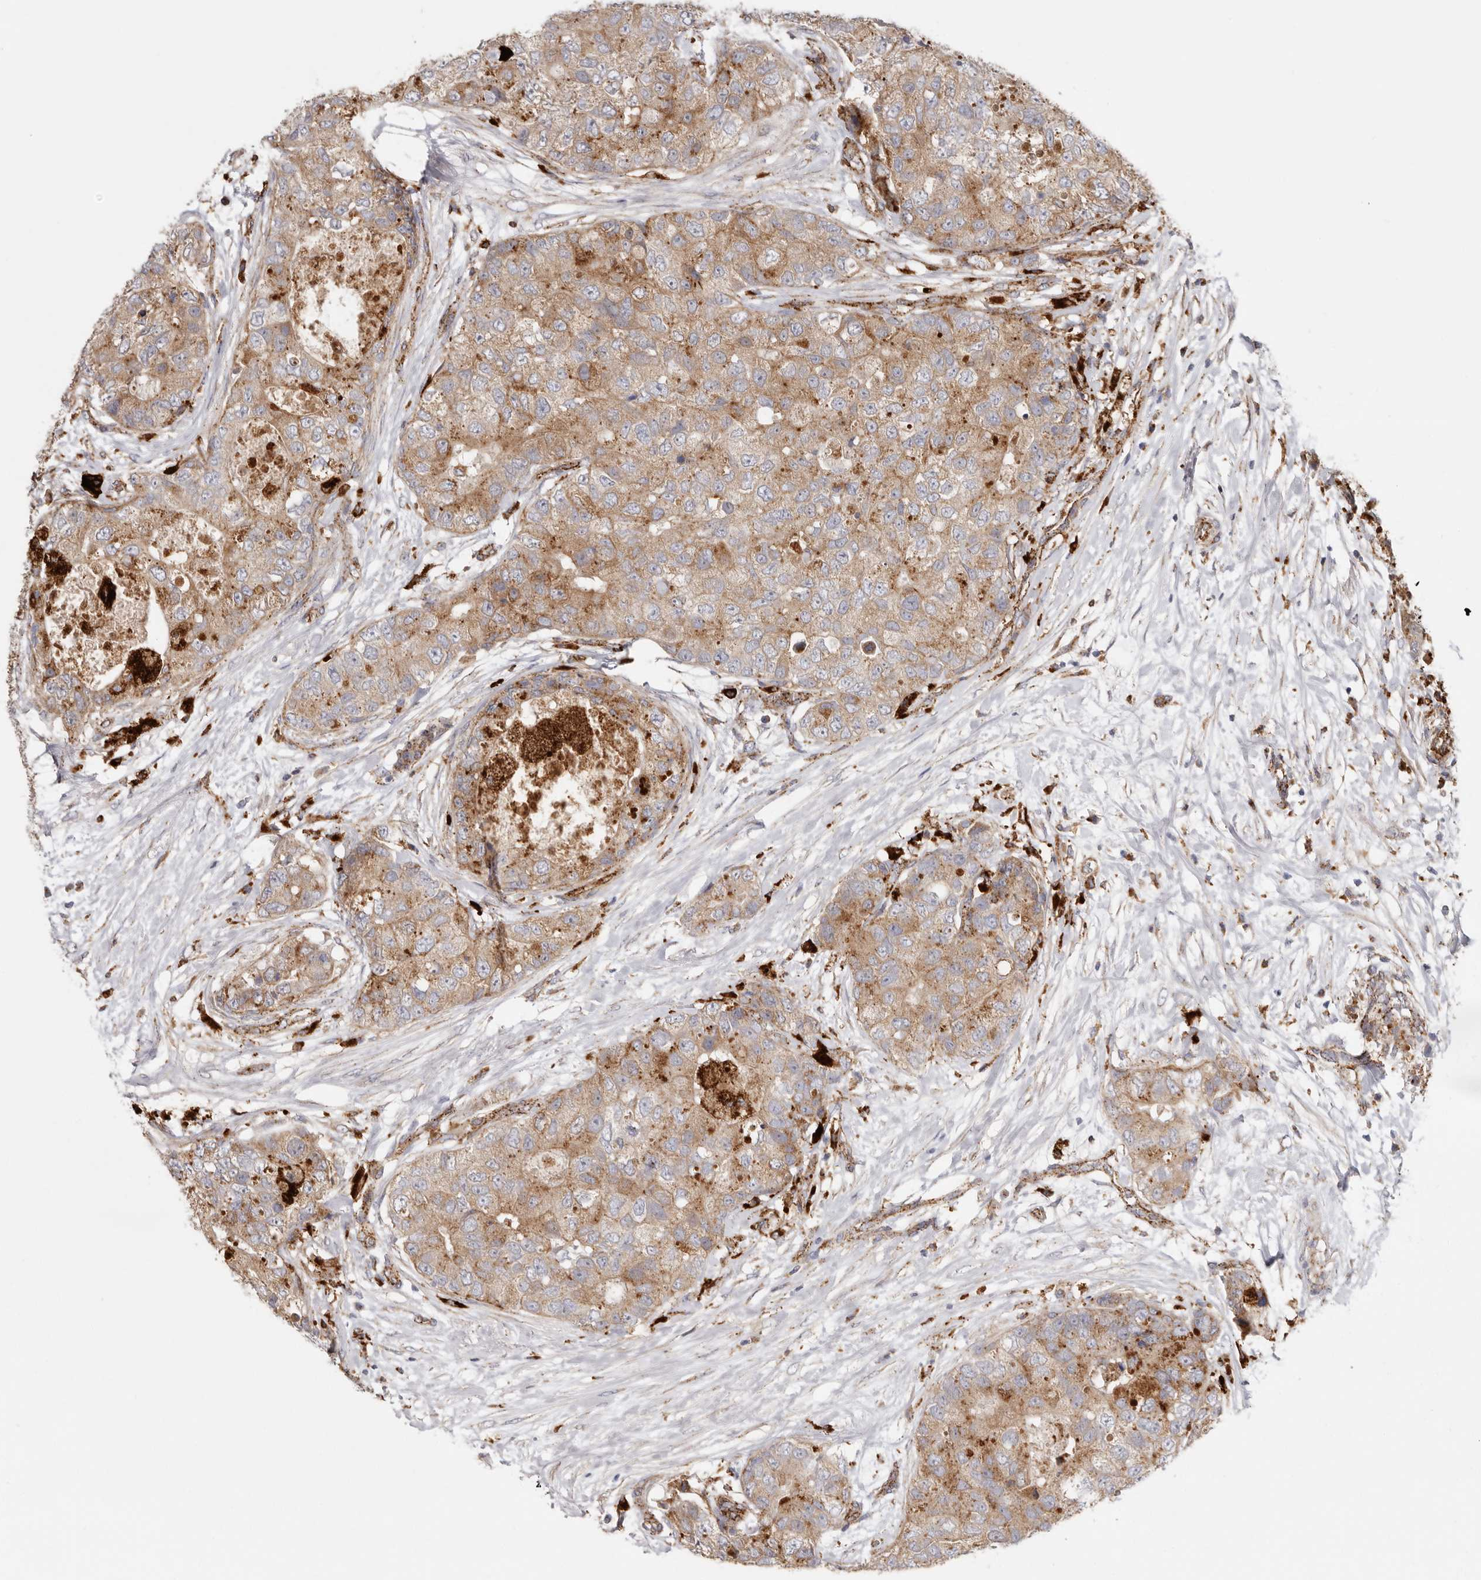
{"staining": {"intensity": "moderate", "quantity": ">75%", "location": "cytoplasmic/membranous"}, "tissue": "breast cancer", "cell_type": "Tumor cells", "image_type": "cancer", "snomed": [{"axis": "morphology", "description": "Duct carcinoma"}, {"axis": "topography", "description": "Breast"}], "caption": "Protein expression analysis of breast cancer (intraductal carcinoma) shows moderate cytoplasmic/membranous expression in about >75% of tumor cells.", "gene": "GRN", "patient": {"sex": "female", "age": 62}}